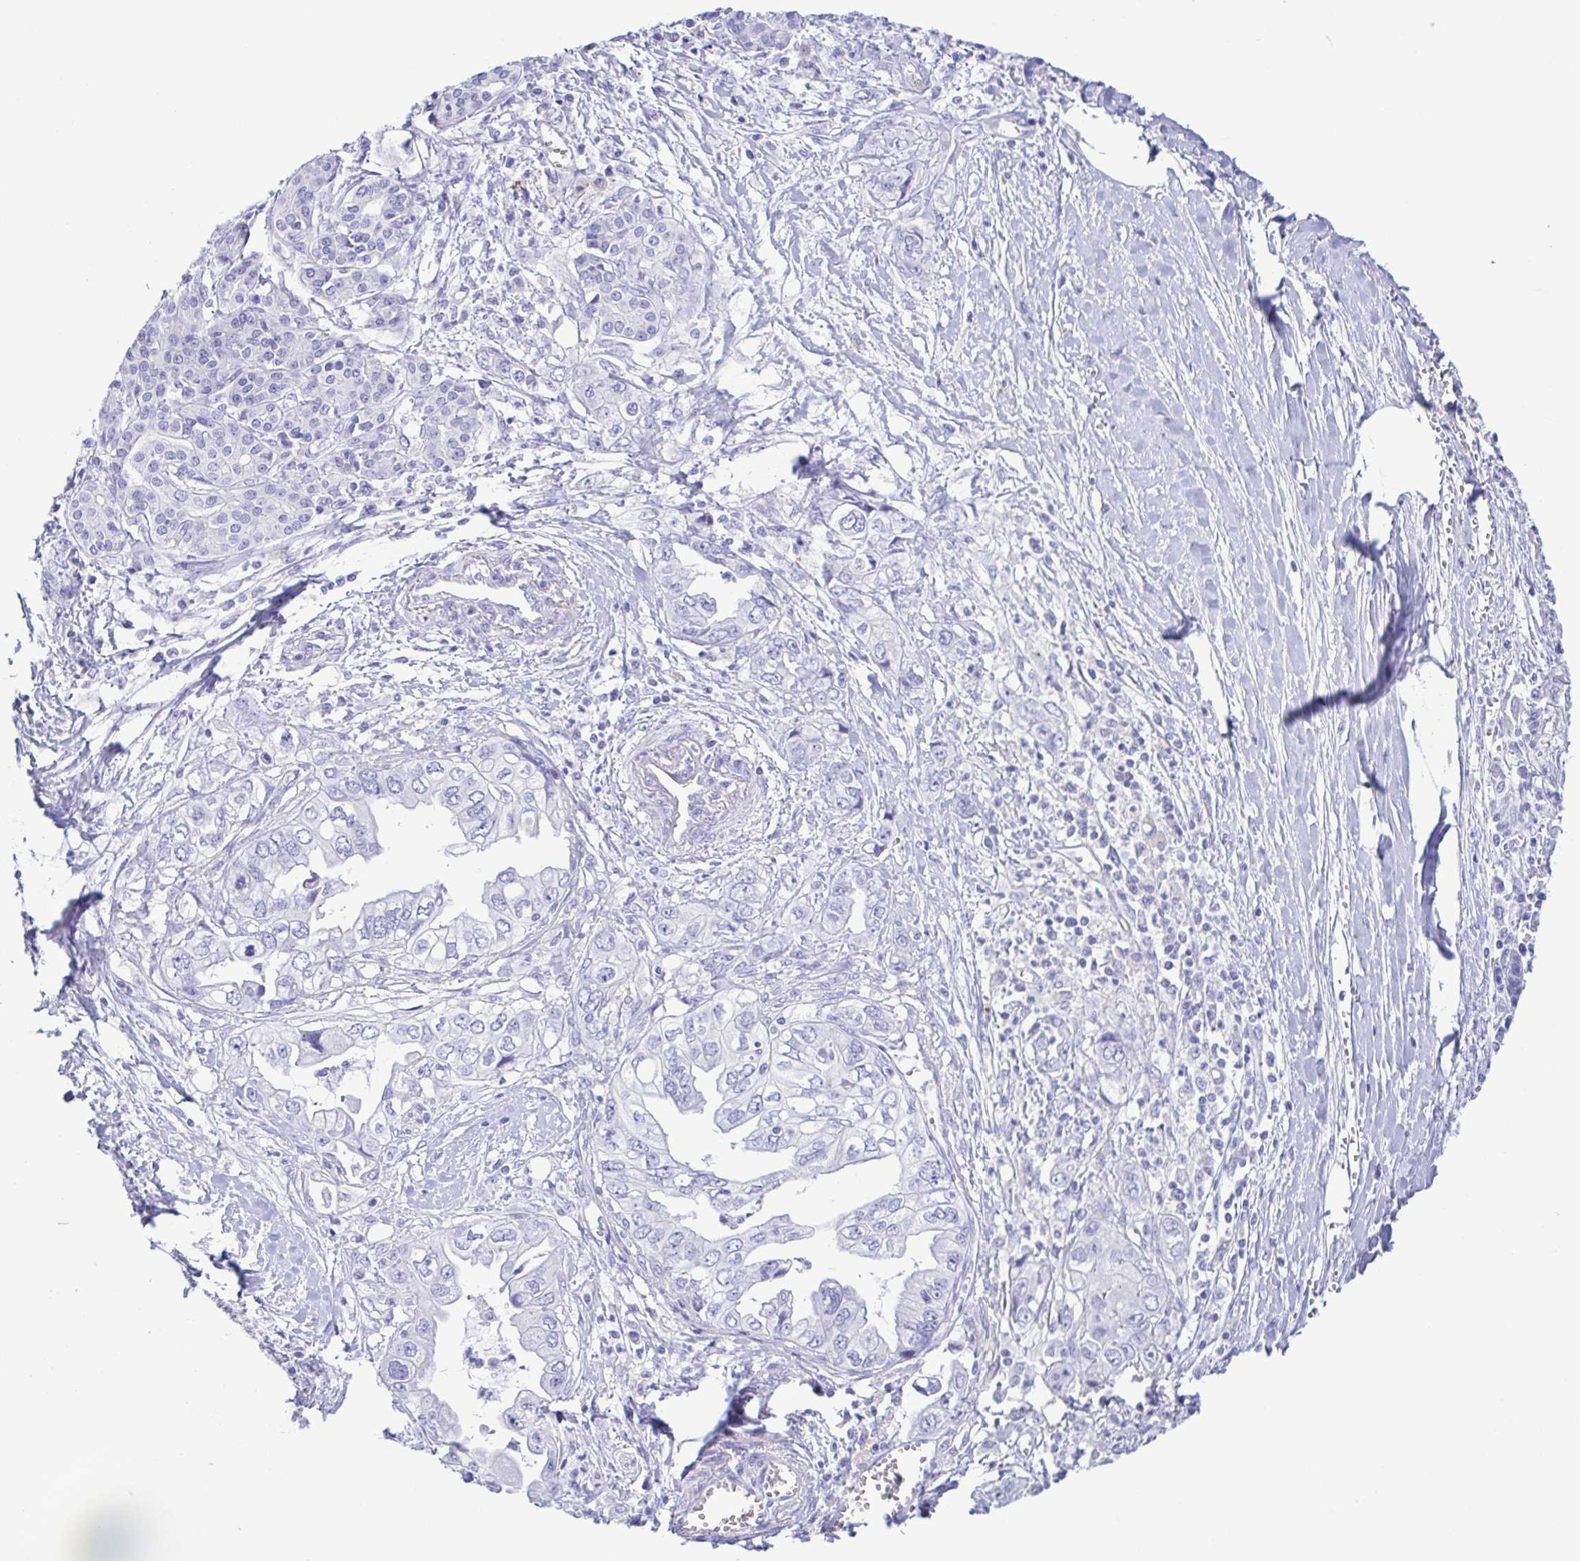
{"staining": {"intensity": "negative", "quantity": "none", "location": "none"}, "tissue": "pancreatic cancer", "cell_type": "Tumor cells", "image_type": "cancer", "snomed": [{"axis": "morphology", "description": "Adenocarcinoma, NOS"}, {"axis": "topography", "description": "Pancreas"}], "caption": "Tumor cells are negative for brown protein staining in pancreatic cancer (adenocarcinoma). The staining is performed using DAB brown chromogen with nuclei counter-stained in using hematoxylin.", "gene": "GPR182", "patient": {"sex": "male", "age": 68}}